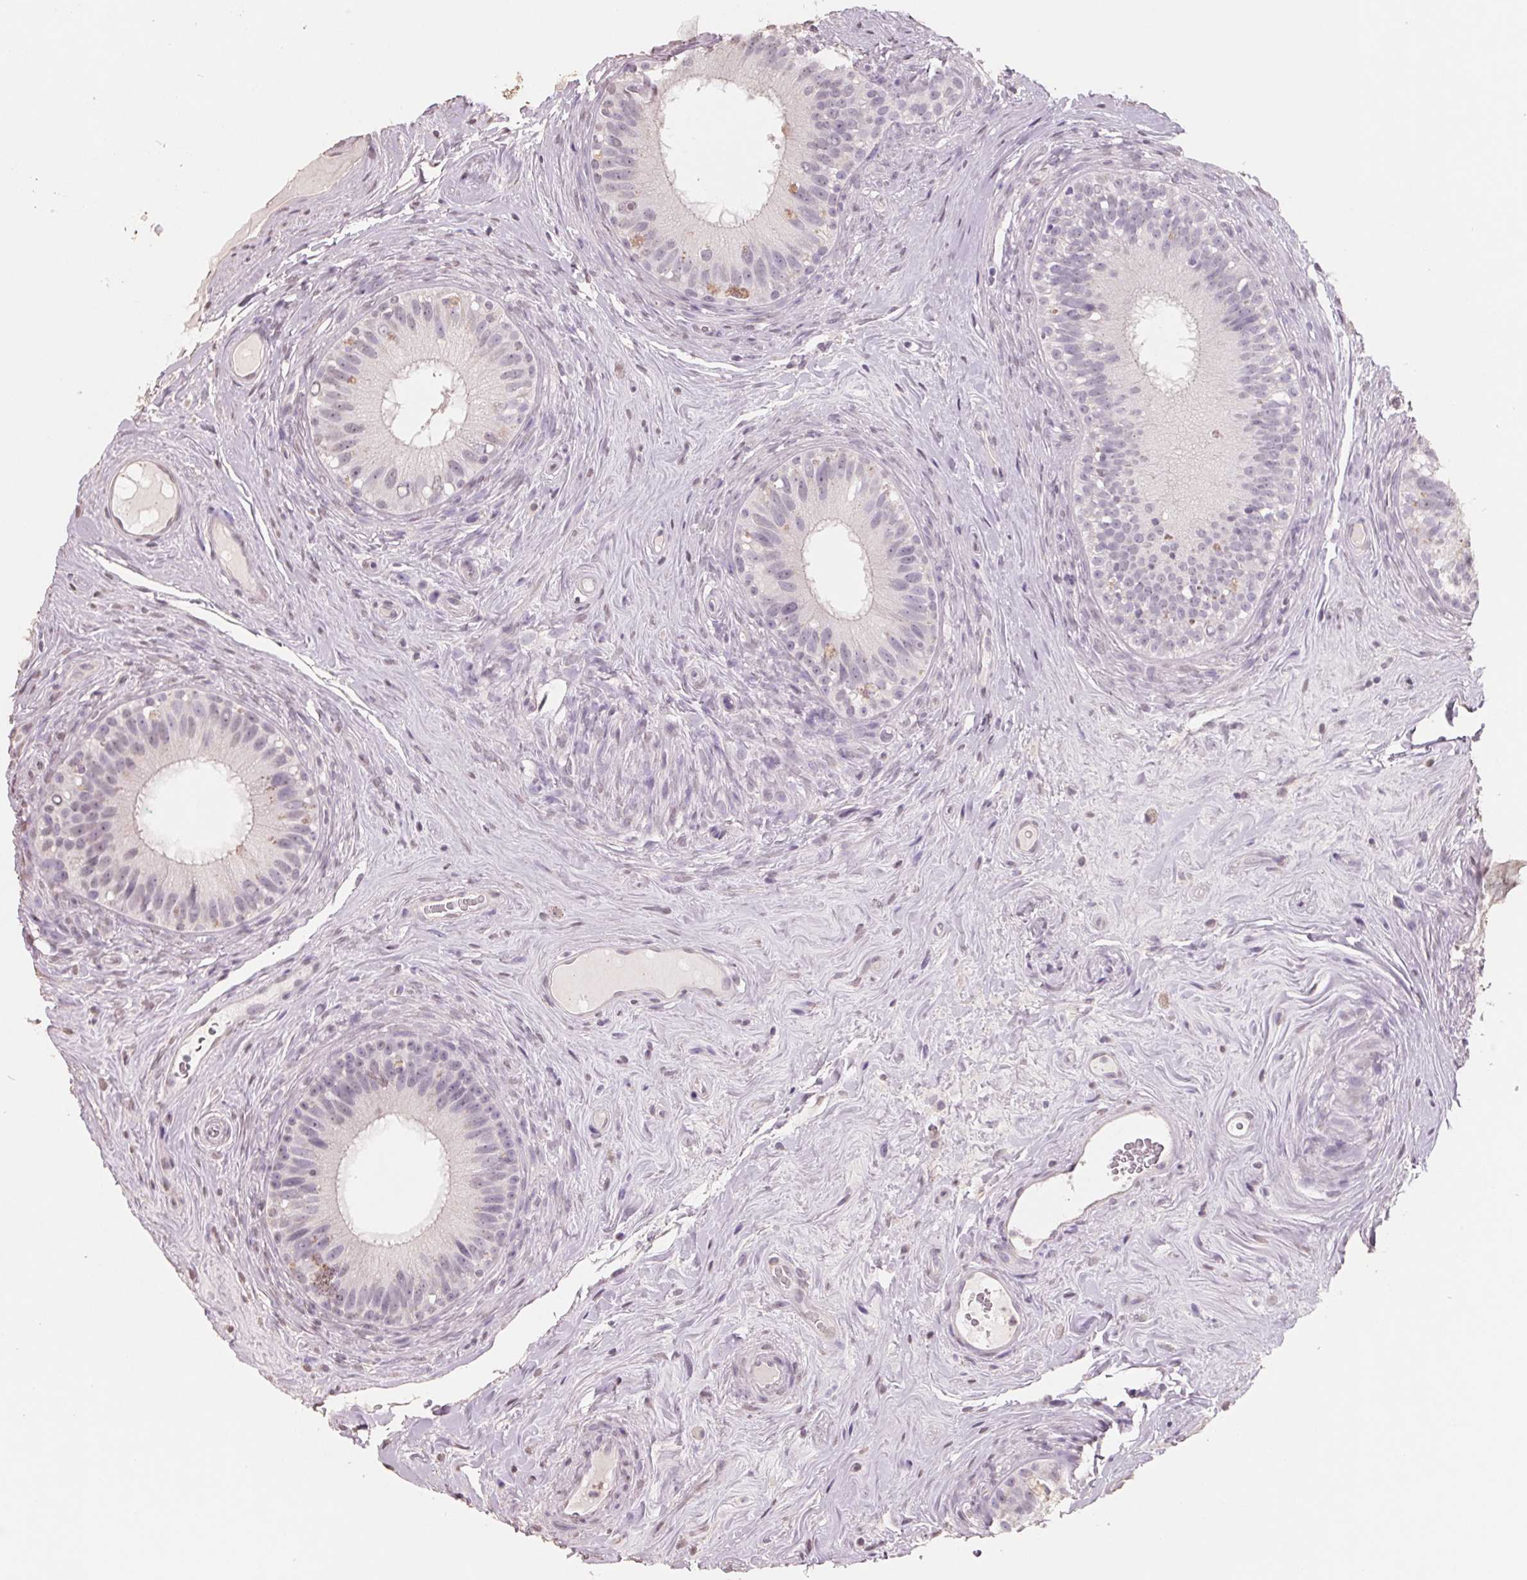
{"staining": {"intensity": "negative", "quantity": "none", "location": "none"}, "tissue": "epididymis", "cell_type": "Glandular cells", "image_type": "normal", "snomed": [{"axis": "morphology", "description": "Normal tissue, NOS"}, {"axis": "topography", "description": "Epididymis"}], "caption": "This is a image of IHC staining of unremarkable epididymis, which shows no positivity in glandular cells.", "gene": "FTCD", "patient": {"sex": "male", "age": 59}}